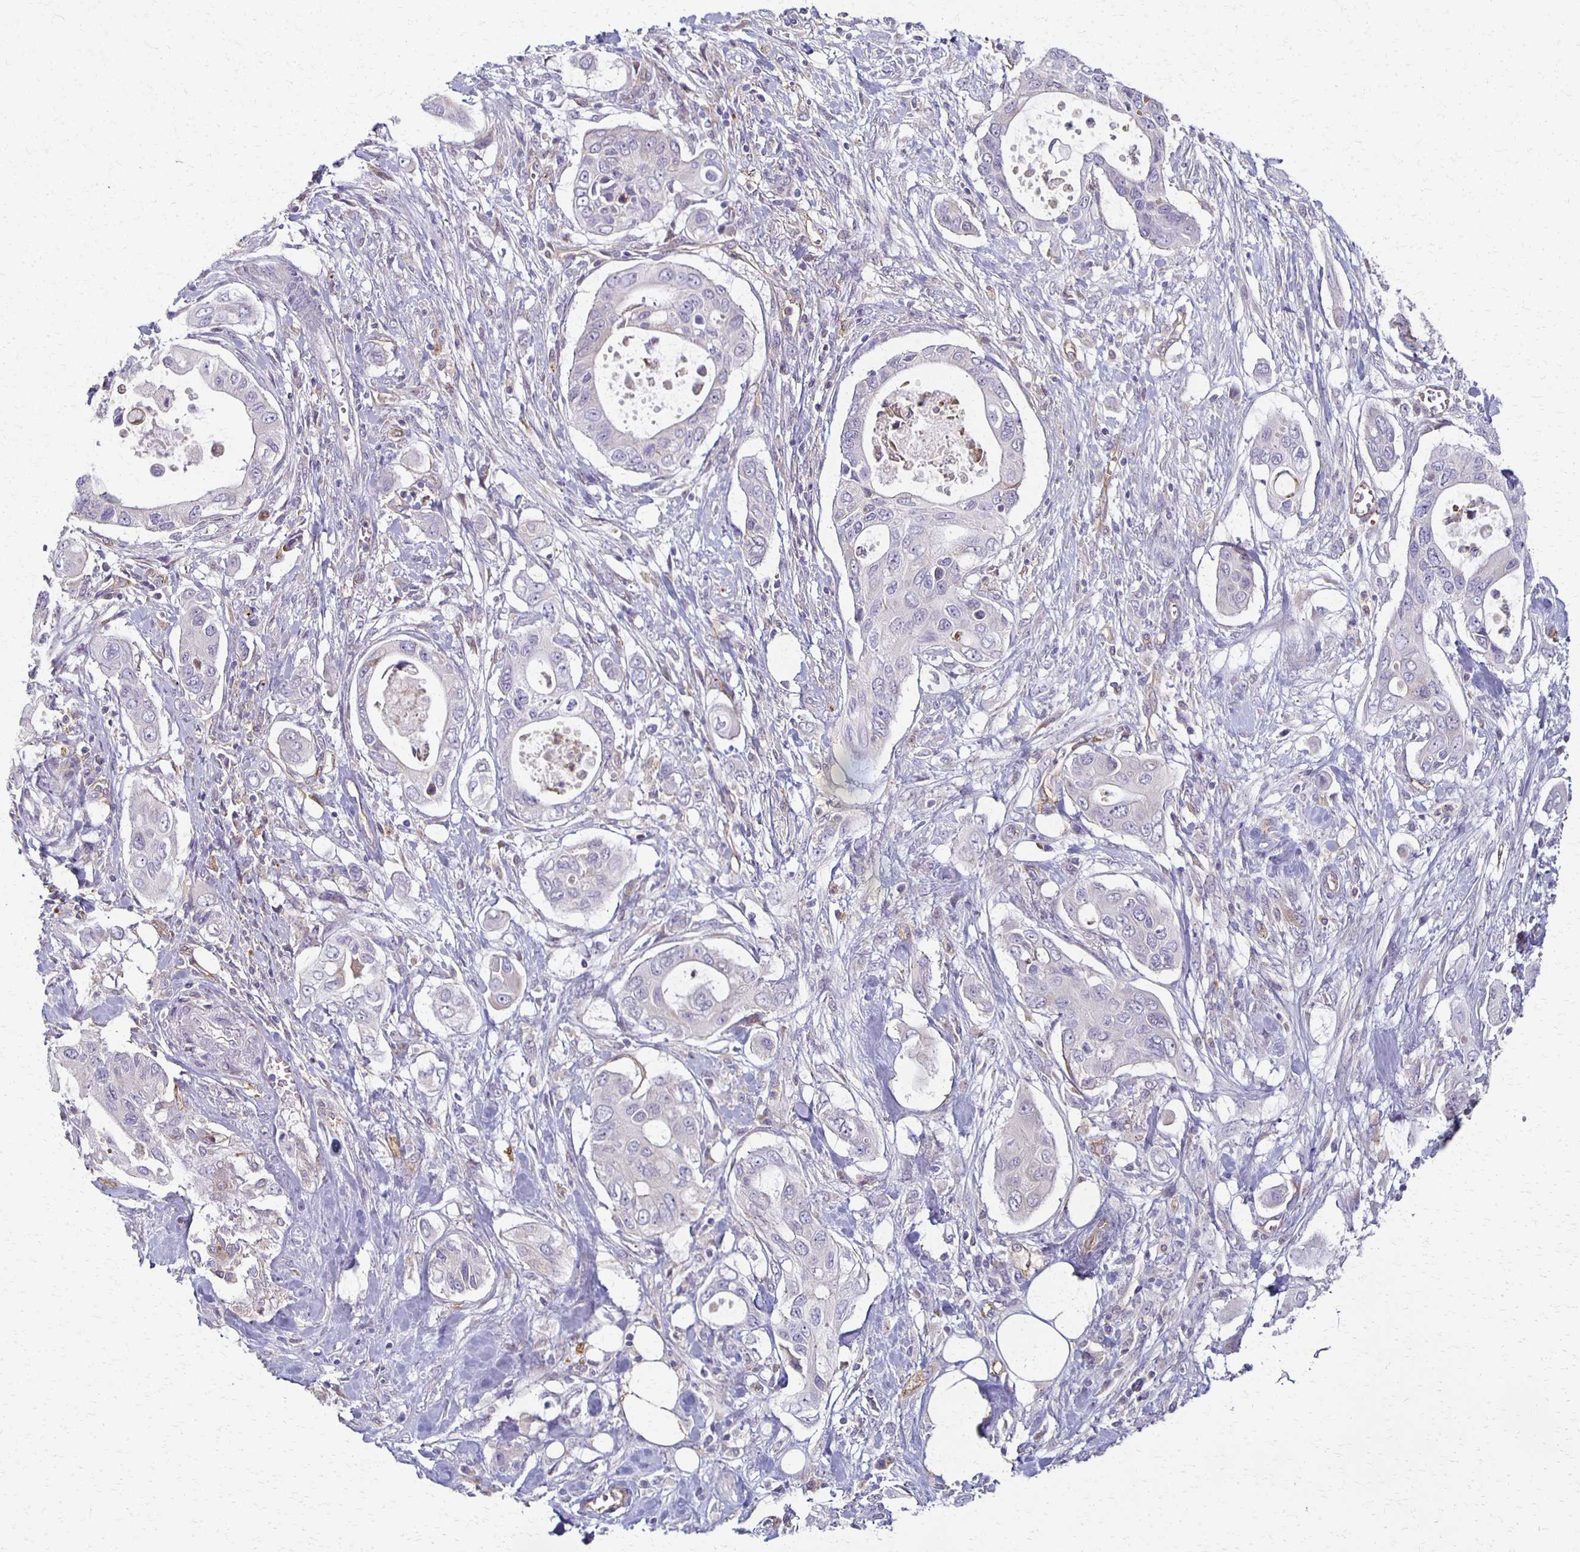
{"staining": {"intensity": "negative", "quantity": "none", "location": "none"}, "tissue": "pancreatic cancer", "cell_type": "Tumor cells", "image_type": "cancer", "snomed": [{"axis": "morphology", "description": "Adenocarcinoma, NOS"}, {"axis": "topography", "description": "Pancreas"}], "caption": "This photomicrograph is of pancreatic adenocarcinoma stained with IHC to label a protein in brown with the nuclei are counter-stained blue. There is no positivity in tumor cells.", "gene": "GPX4", "patient": {"sex": "female", "age": 63}}